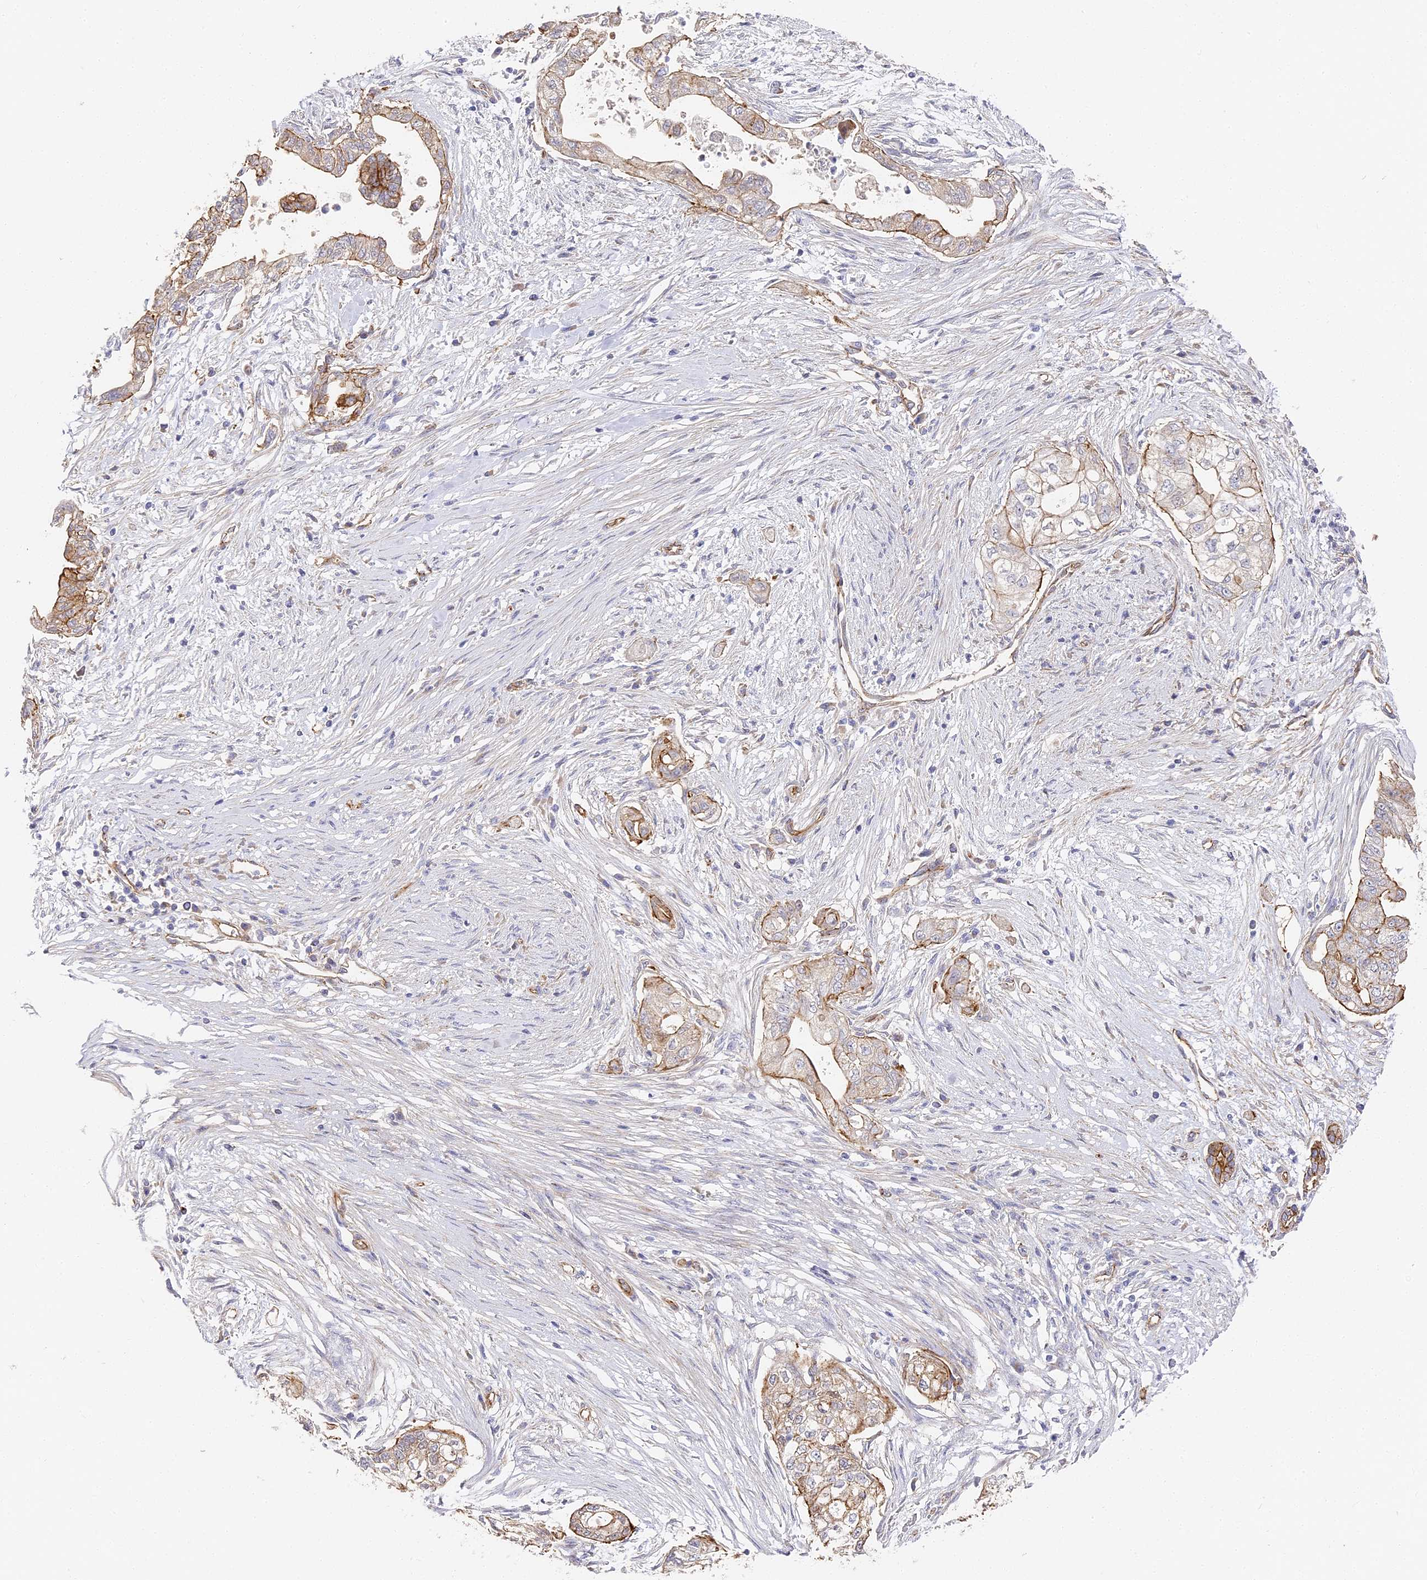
{"staining": {"intensity": "moderate", "quantity": "<25%", "location": "cytoplasmic/membranous"}, "tissue": "pancreatic cancer", "cell_type": "Tumor cells", "image_type": "cancer", "snomed": [{"axis": "morphology", "description": "Adenocarcinoma, NOS"}, {"axis": "topography", "description": "Pancreas"}], "caption": "Pancreatic cancer (adenocarcinoma) stained with immunohistochemistry (IHC) displays moderate cytoplasmic/membranous positivity in about <25% of tumor cells.", "gene": "CCDC30", "patient": {"sex": "male", "age": 72}}